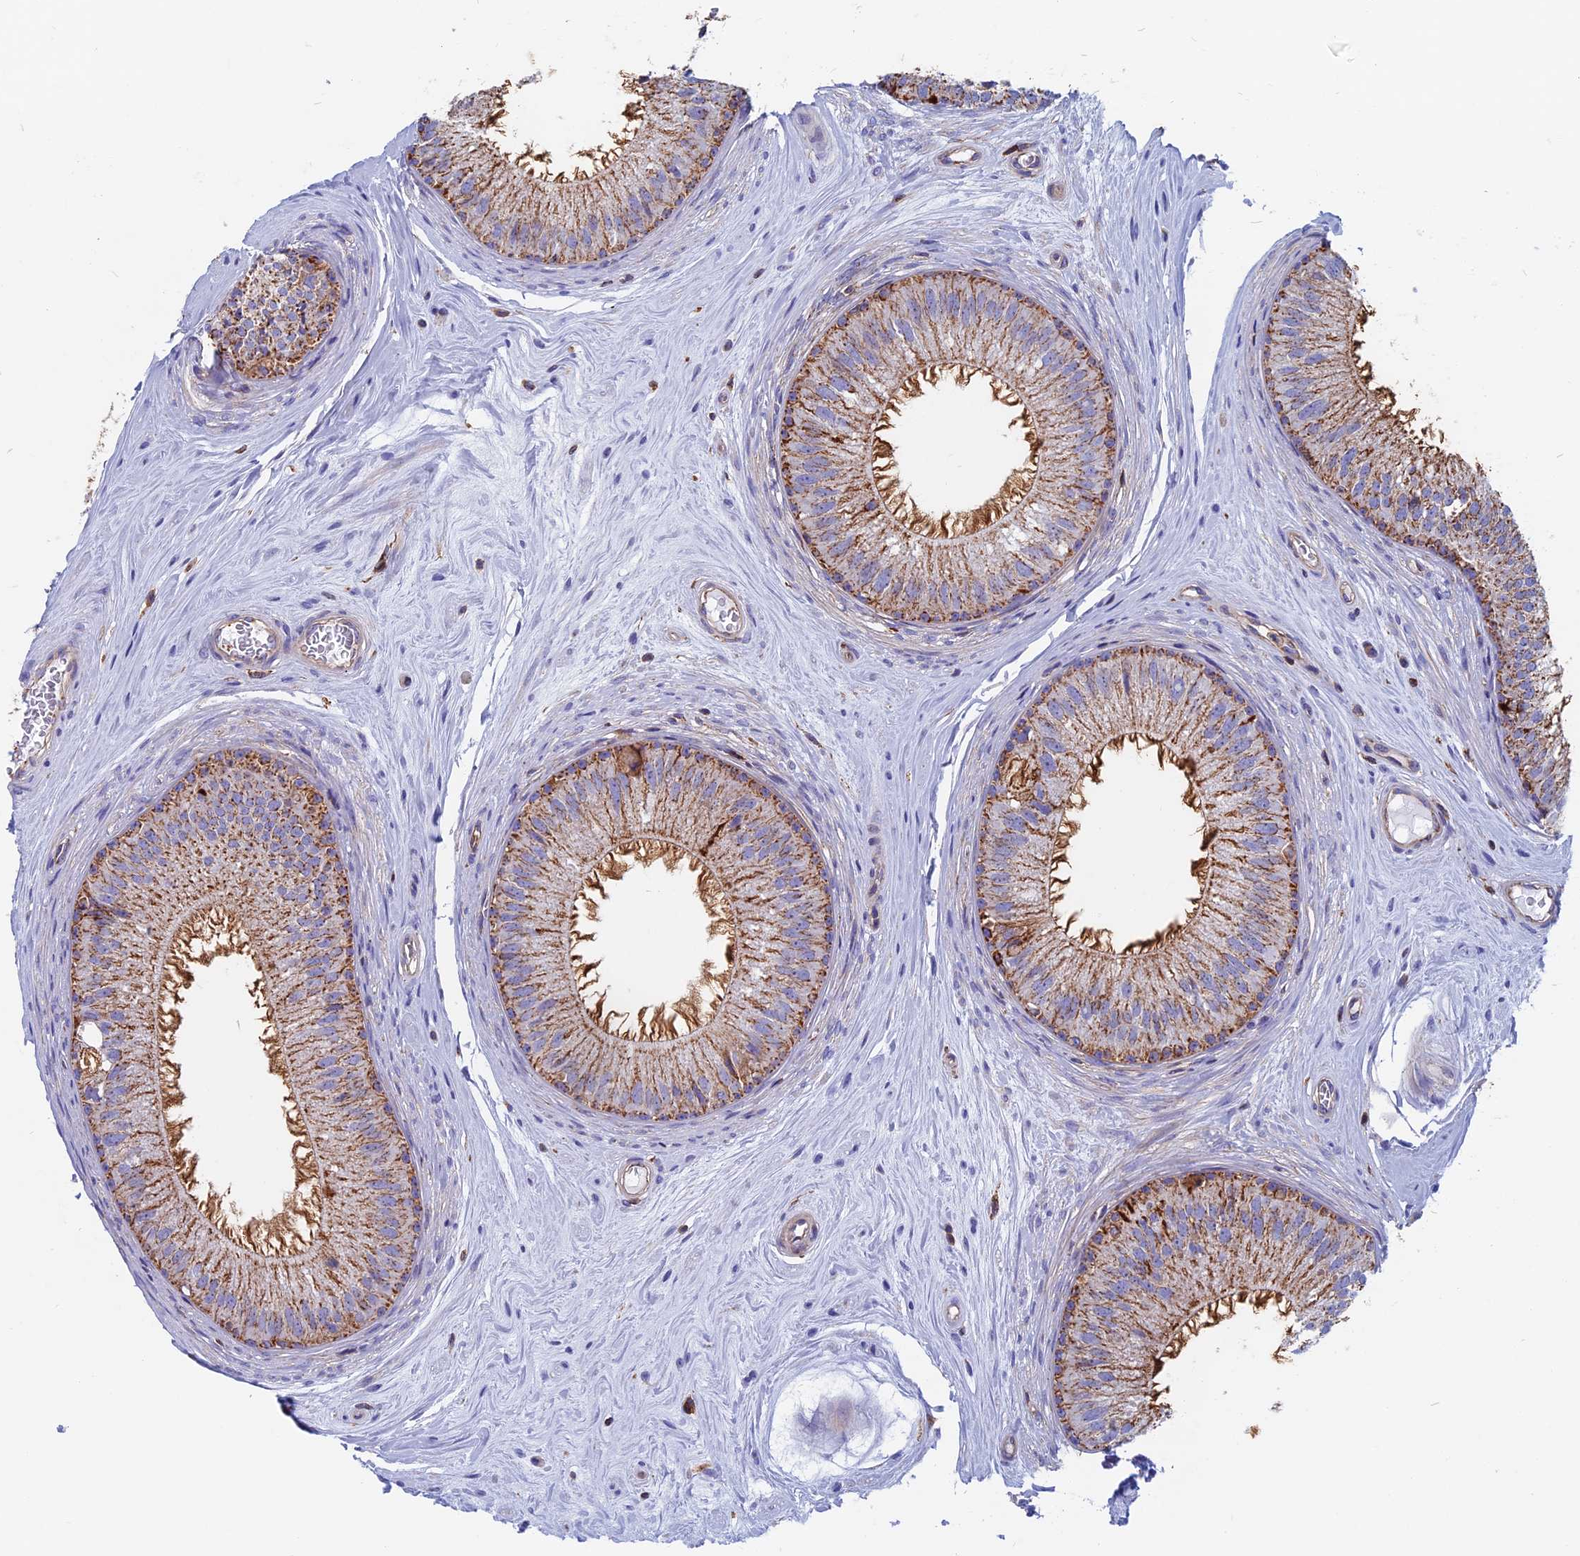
{"staining": {"intensity": "moderate", "quantity": "25%-75%", "location": "cytoplasmic/membranous"}, "tissue": "epididymis", "cell_type": "Glandular cells", "image_type": "normal", "snomed": [{"axis": "morphology", "description": "Normal tissue, NOS"}, {"axis": "topography", "description": "Epididymis"}], "caption": "Normal epididymis shows moderate cytoplasmic/membranous expression in approximately 25%-75% of glandular cells.", "gene": "HSD17B8", "patient": {"sex": "male", "age": 33}}